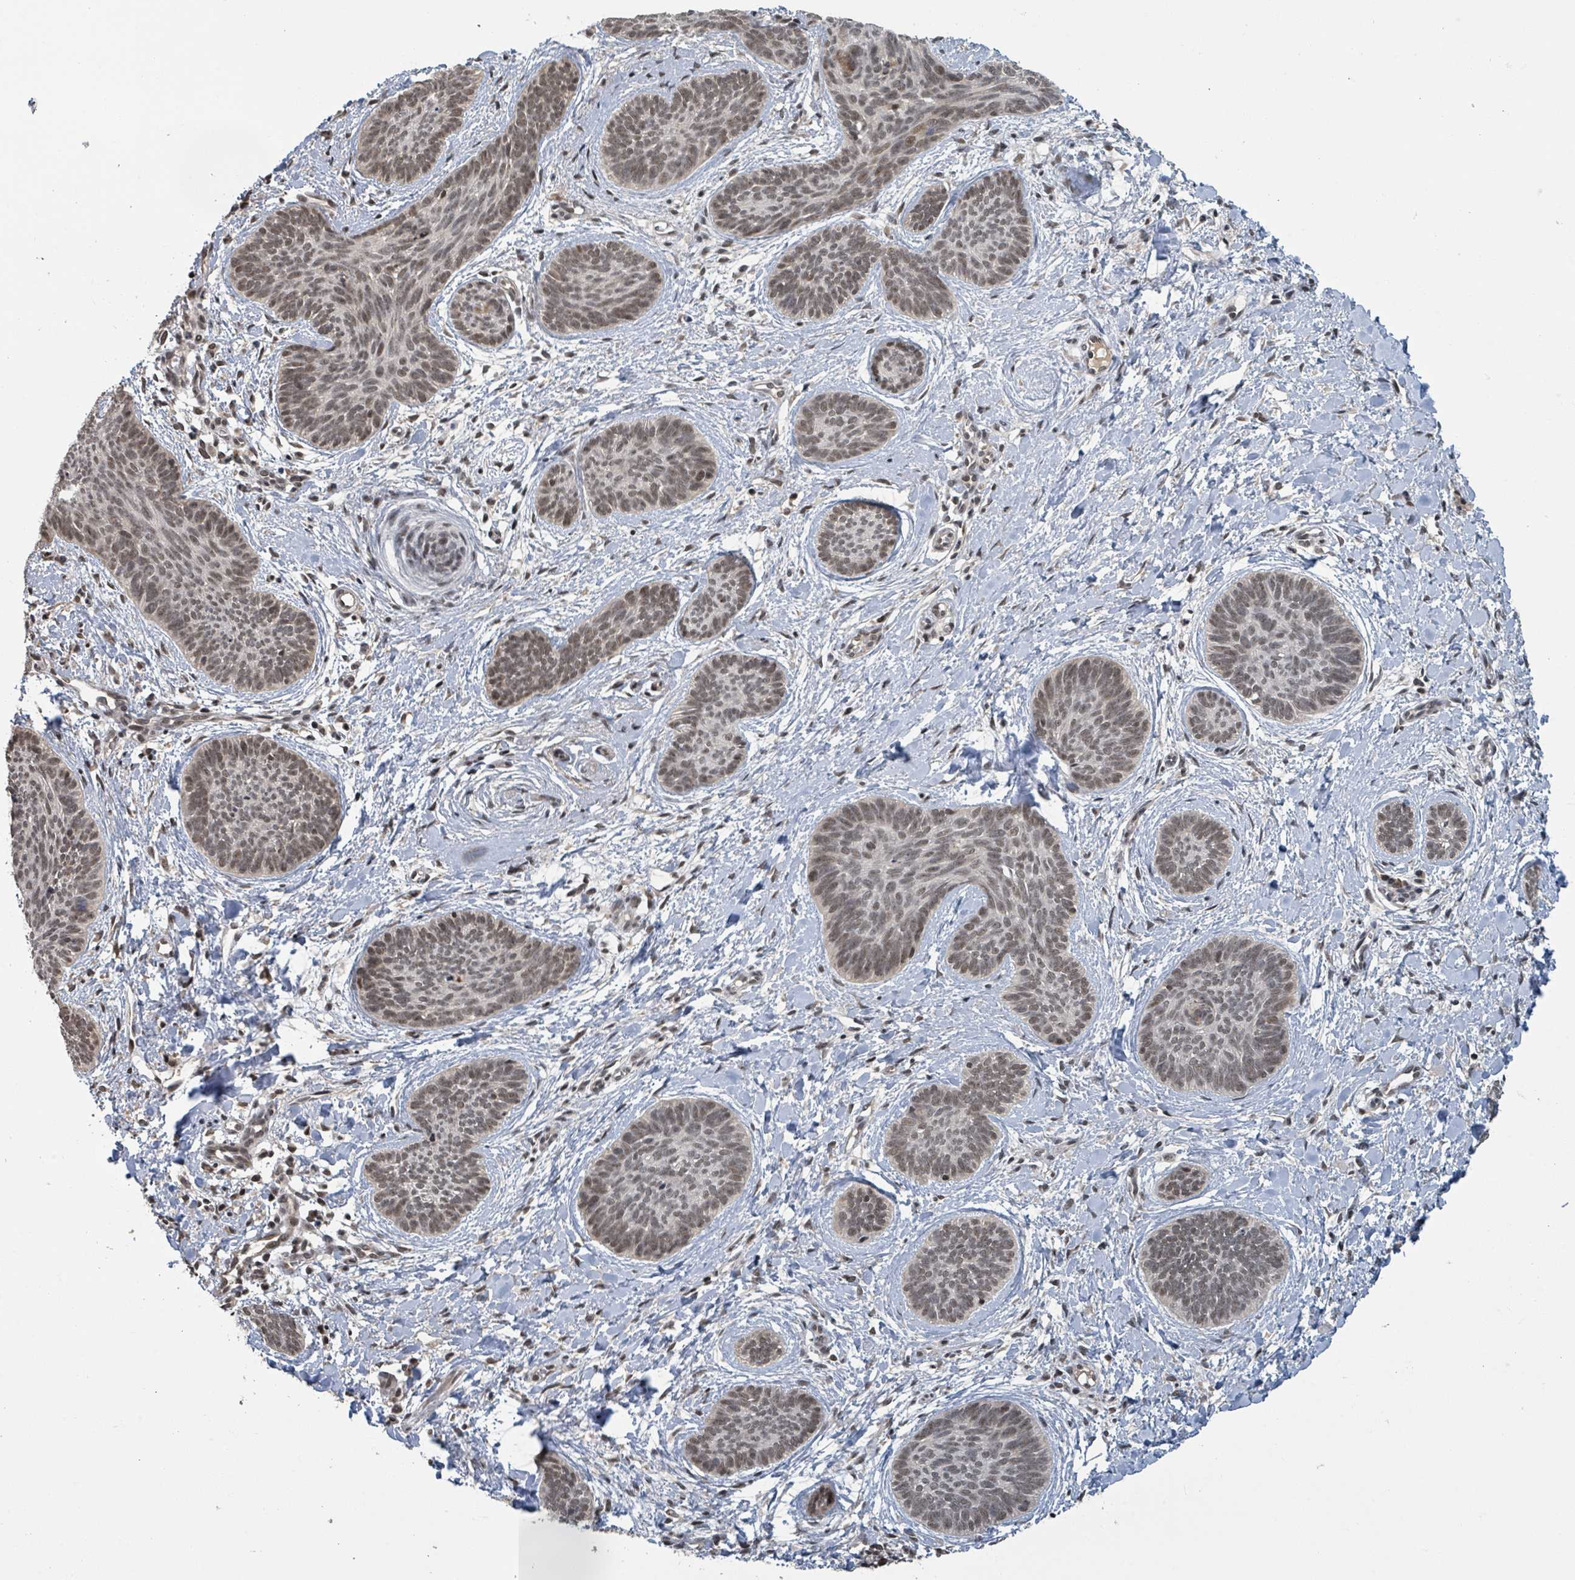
{"staining": {"intensity": "moderate", "quantity": ">75%", "location": "nuclear"}, "tissue": "skin cancer", "cell_type": "Tumor cells", "image_type": "cancer", "snomed": [{"axis": "morphology", "description": "Basal cell carcinoma"}, {"axis": "topography", "description": "Skin"}], "caption": "Moderate nuclear protein staining is seen in approximately >75% of tumor cells in basal cell carcinoma (skin). (DAB (3,3'-diaminobenzidine) IHC, brown staining for protein, blue staining for nuclei).", "gene": "ZBTB14", "patient": {"sex": "female", "age": 81}}